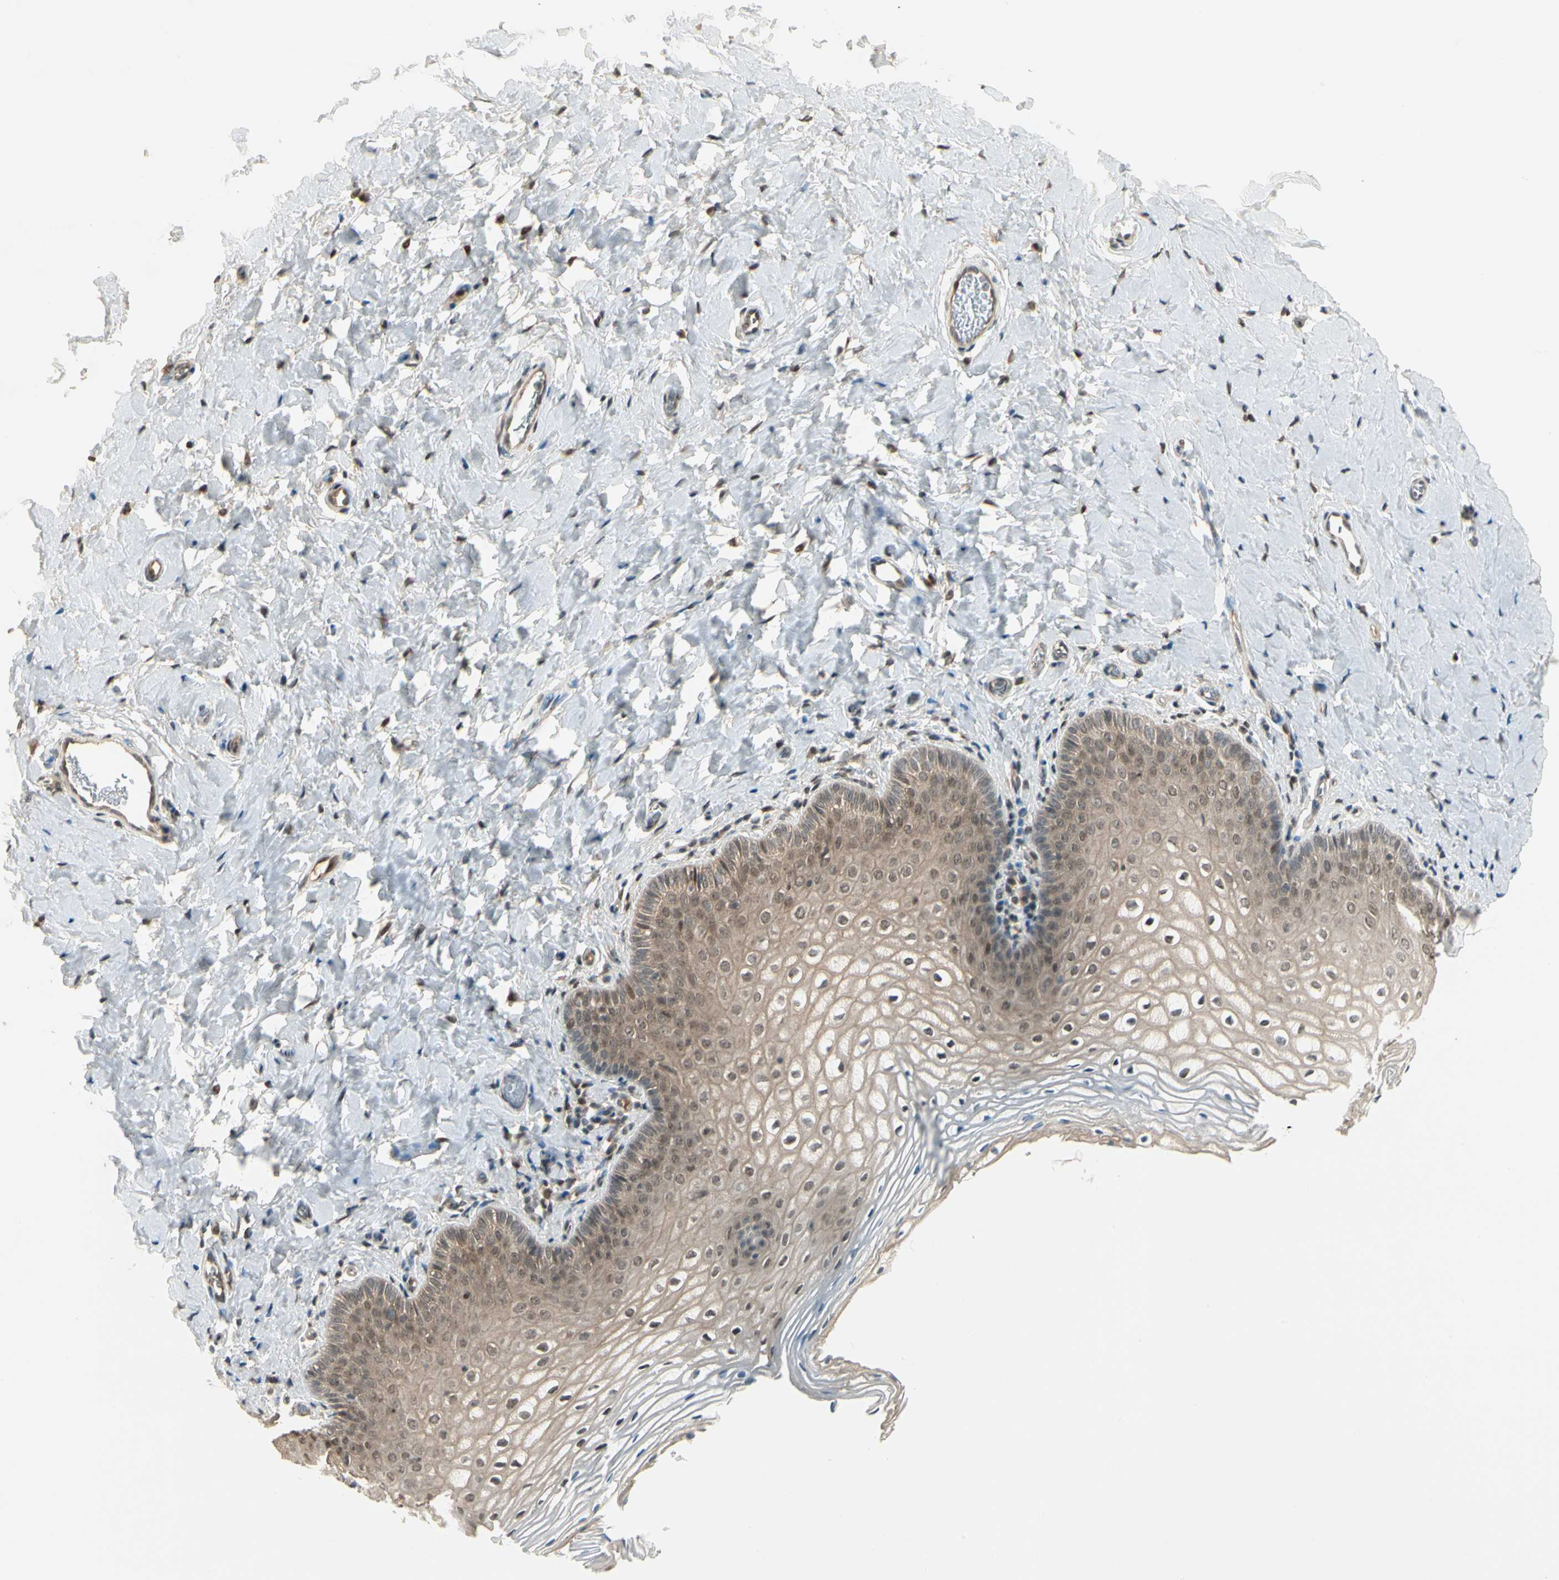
{"staining": {"intensity": "moderate", "quantity": ">75%", "location": "cytoplasmic/membranous"}, "tissue": "vagina", "cell_type": "Squamous epithelial cells", "image_type": "normal", "snomed": [{"axis": "morphology", "description": "Normal tissue, NOS"}, {"axis": "topography", "description": "Vagina"}], "caption": "This micrograph reveals IHC staining of normal vagina, with medium moderate cytoplasmic/membranous positivity in about >75% of squamous epithelial cells.", "gene": "GTF3A", "patient": {"sex": "female", "age": 55}}